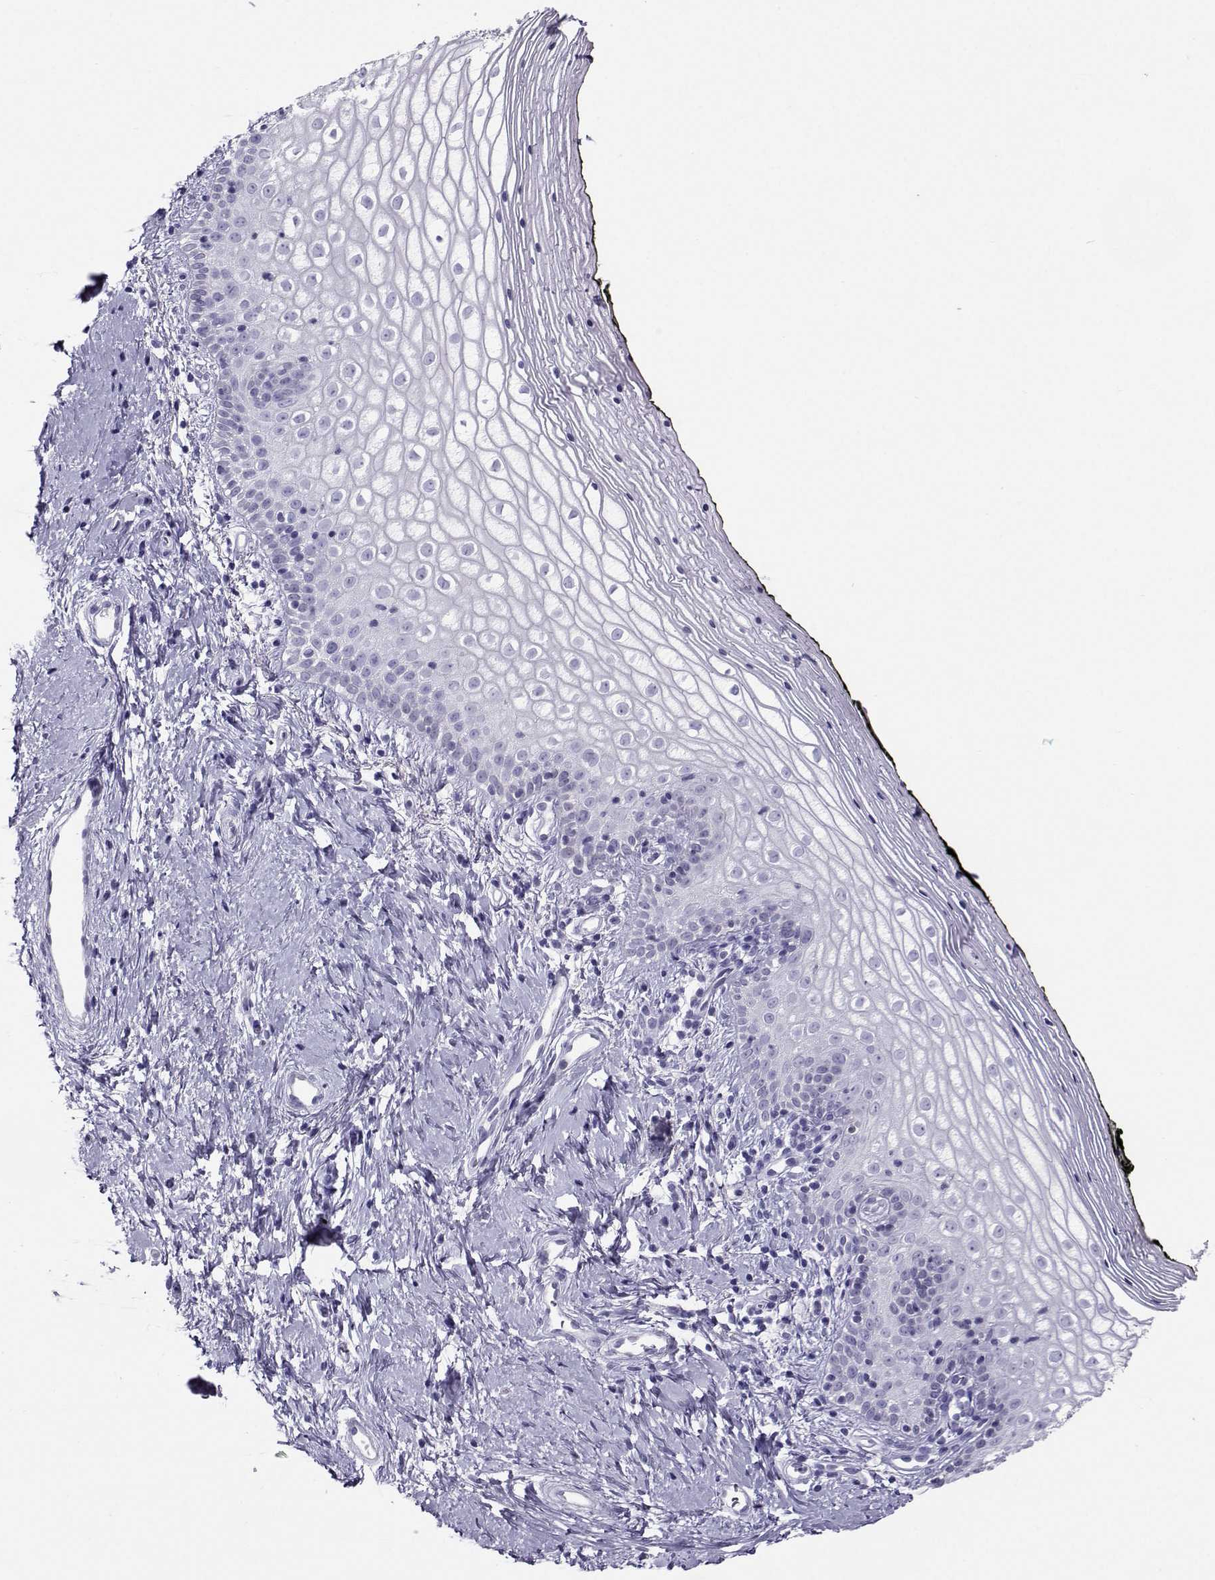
{"staining": {"intensity": "negative", "quantity": "none", "location": "none"}, "tissue": "vagina", "cell_type": "Squamous epithelial cells", "image_type": "normal", "snomed": [{"axis": "morphology", "description": "Normal tissue, NOS"}, {"axis": "topography", "description": "Vagina"}], "caption": "Immunohistochemical staining of unremarkable vagina displays no significant expression in squamous epithelial cells. (DAB (3,3'-diaminobenzidine) immunohistochemistry visualized using brightfield microscopy, high magnification).", "gene": "PGK1", "patient": {"sex": "female", "age": 47}}